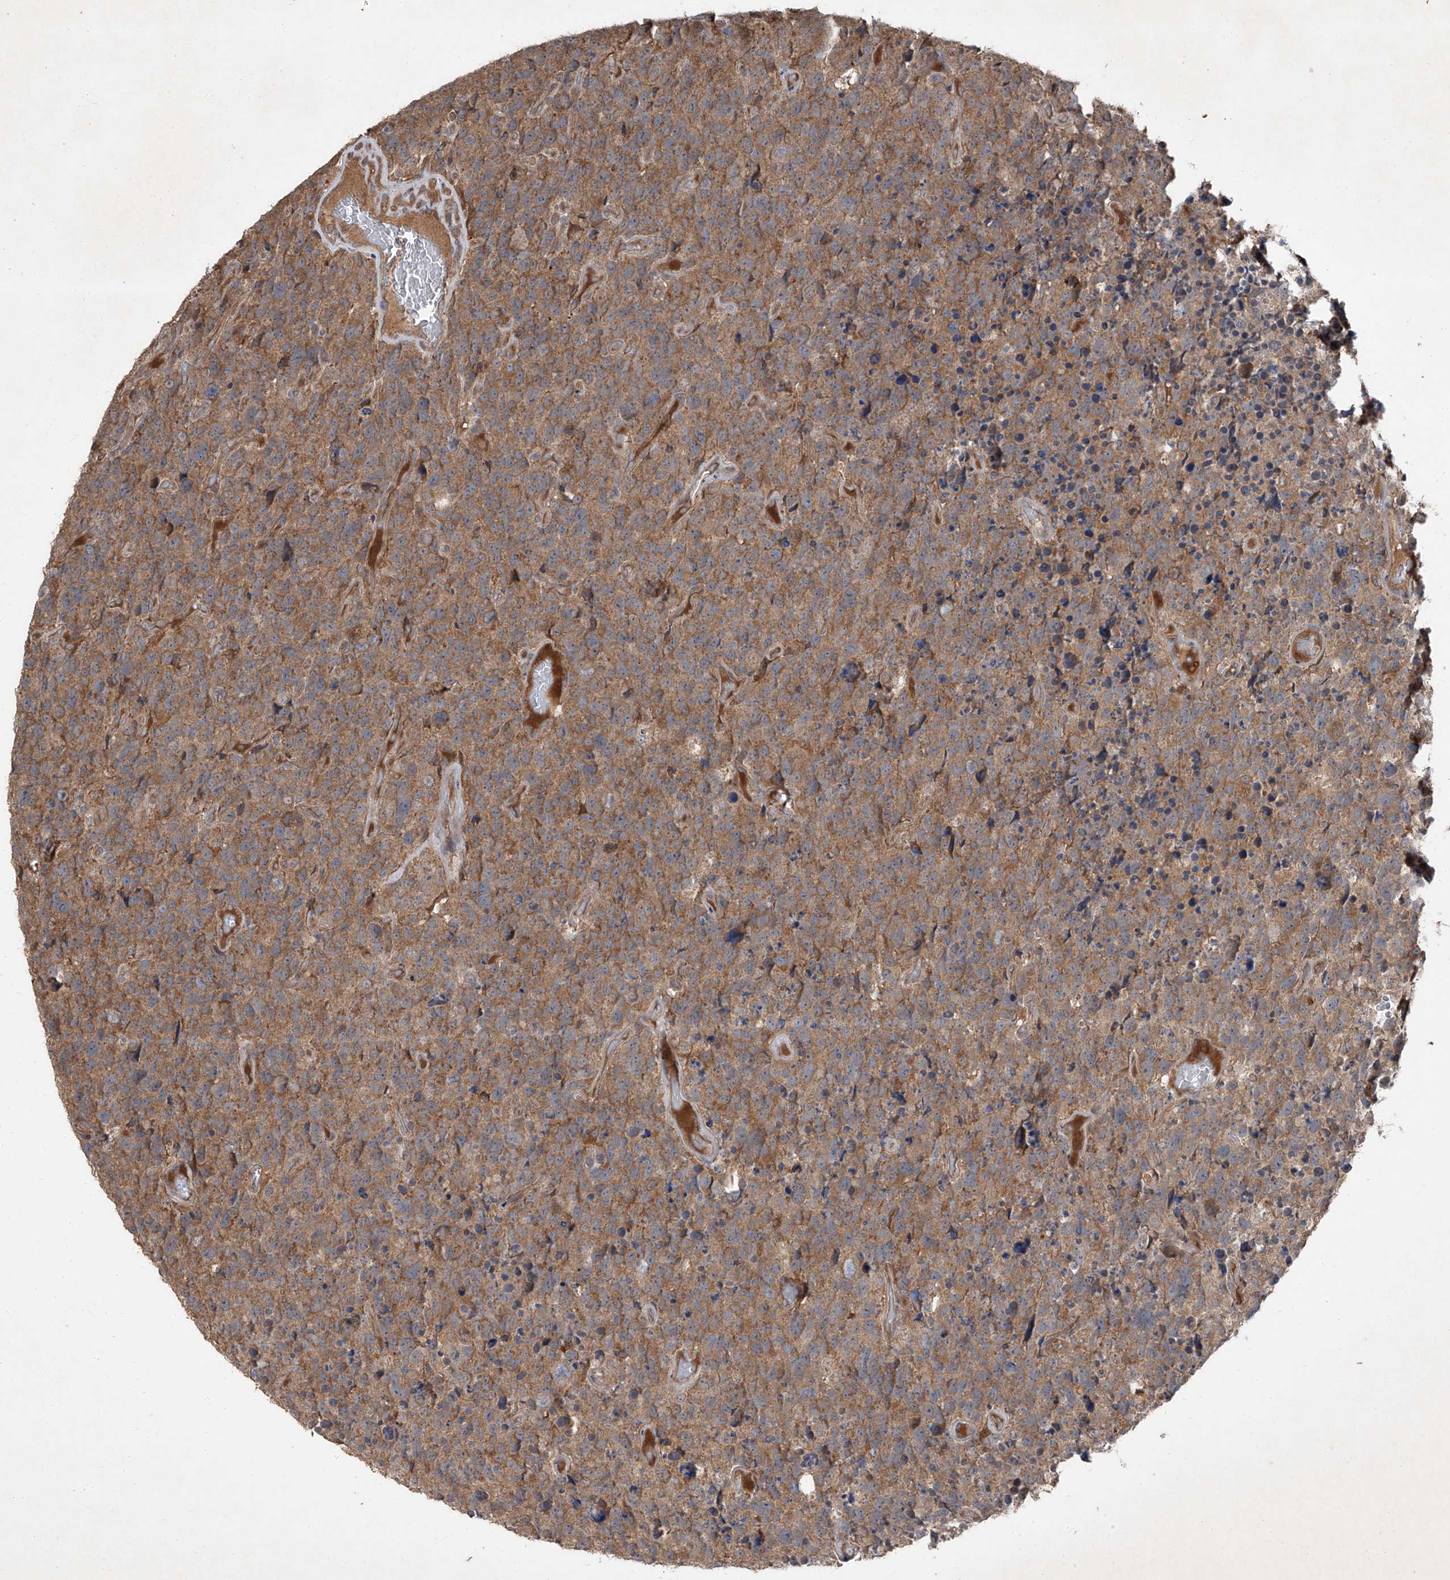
{"staining": {"intensity": "moderate", "quantity": ">75%", "location": "cytoplasmic/membranous"}, "tissue": "glioma", "cell_type": "Tumor cells", "image_type": "cancer", "snomed": [{"axis": "morphology", "description": "Glioma, malignant, High grade"}, {"axis": "topography", "description": "Brain"}], "caption": "Immunohistochemical staining of human malignant glioma (high-grade) demonstrates medium levels of moderate cytoplasmic/membranous protein staining in about >75% of tumor cells. The staining was performed using DAB, with brown indicating positive protein expression. Nuclei are stained blue with hematoxylin.", "gene": "CCN1", "patient": {"sex": "male", "age": 69}}